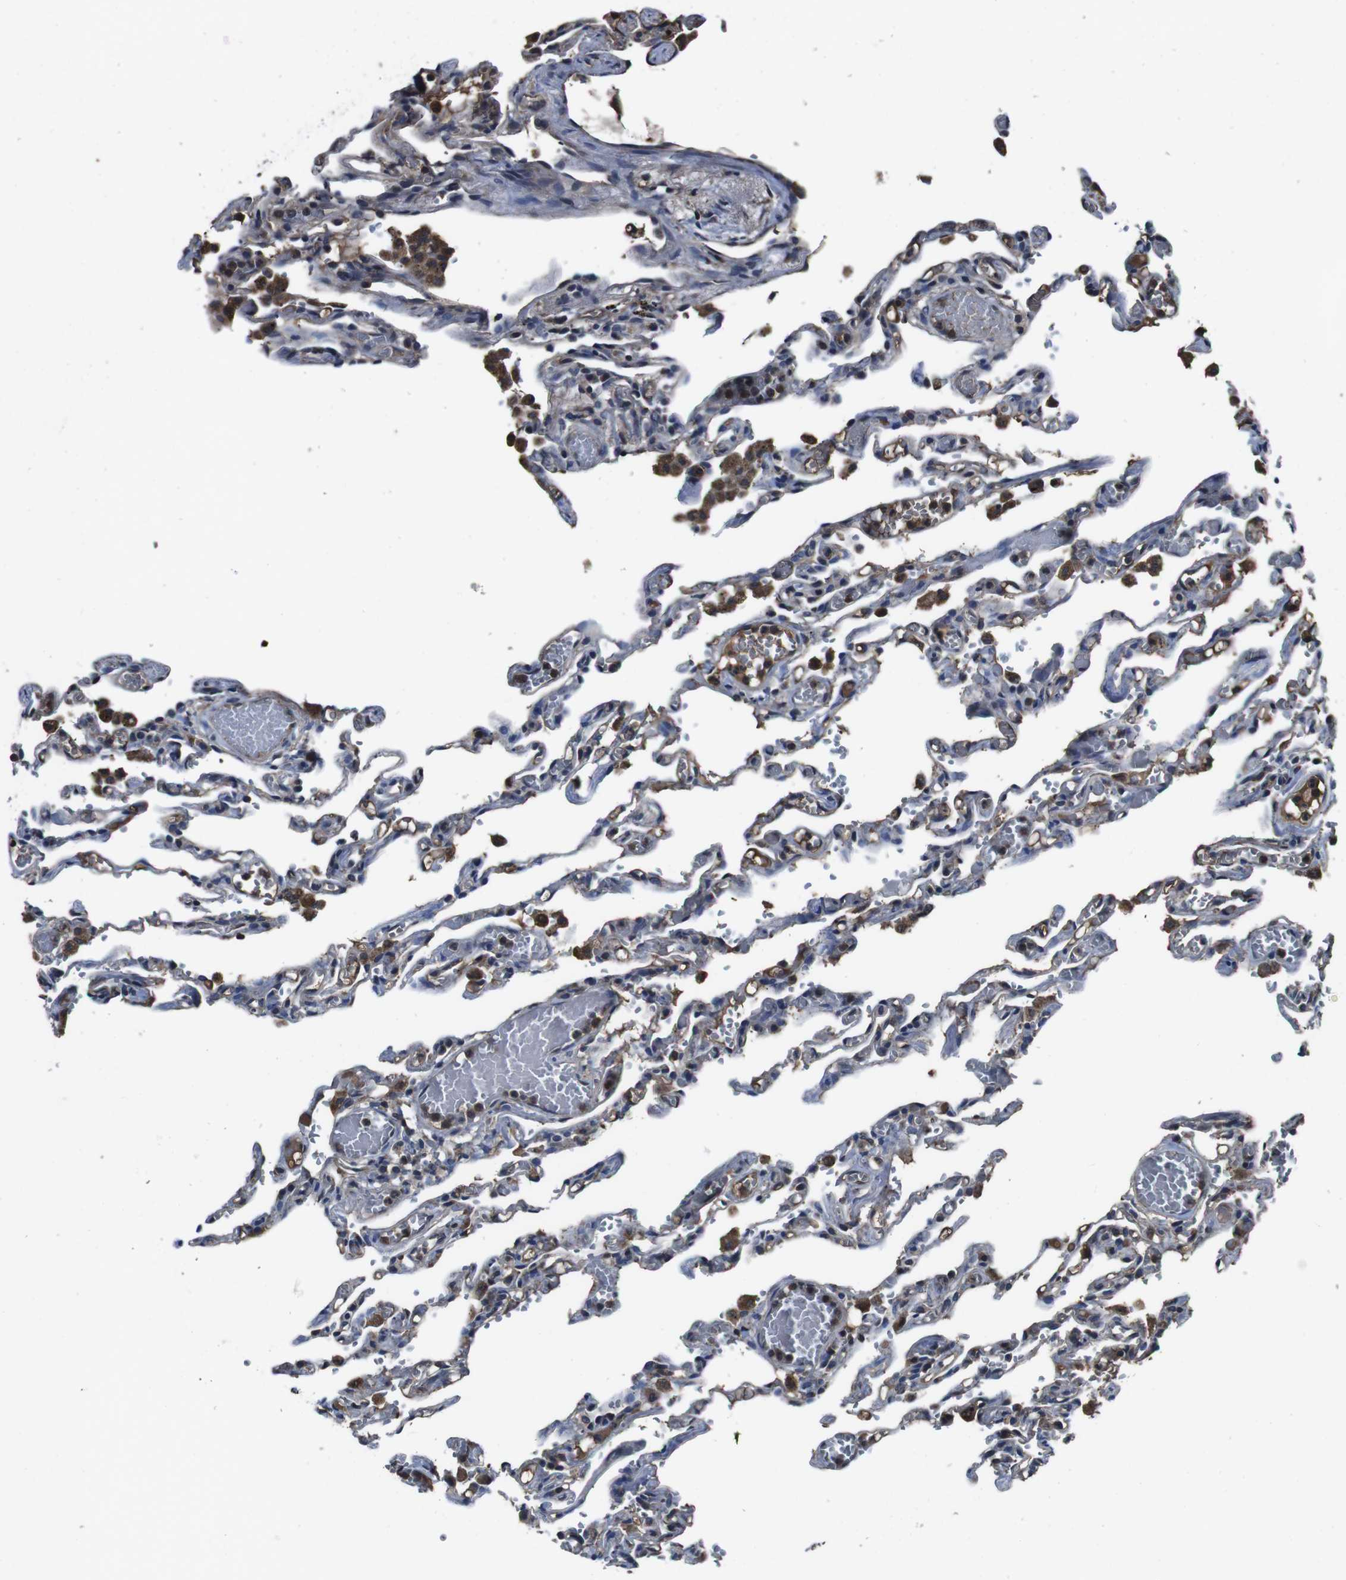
{"staining": {"intensity": "strong", "quantity": "<25%", "location": "cytoplasmic/membranous"}, "tissue": "lung", "cell_type": "Alveolar cells", "image_type": "normal", "snomed": [{"axis": "morphology", "description": "Normal tissue, NOS"}, {"axis": "topography", "description": "Lung"}], "caption": "Immunohistochemical staining of benign lung displays <25% levels of strong cytoplasmic/membranous protein positivity in approximately <25% of alveolar cells. (Brightfield microscopy of DAB IHC at high magnification).", "gene": "CXCL11", "patient": {"sex": "male", "age": 21}}